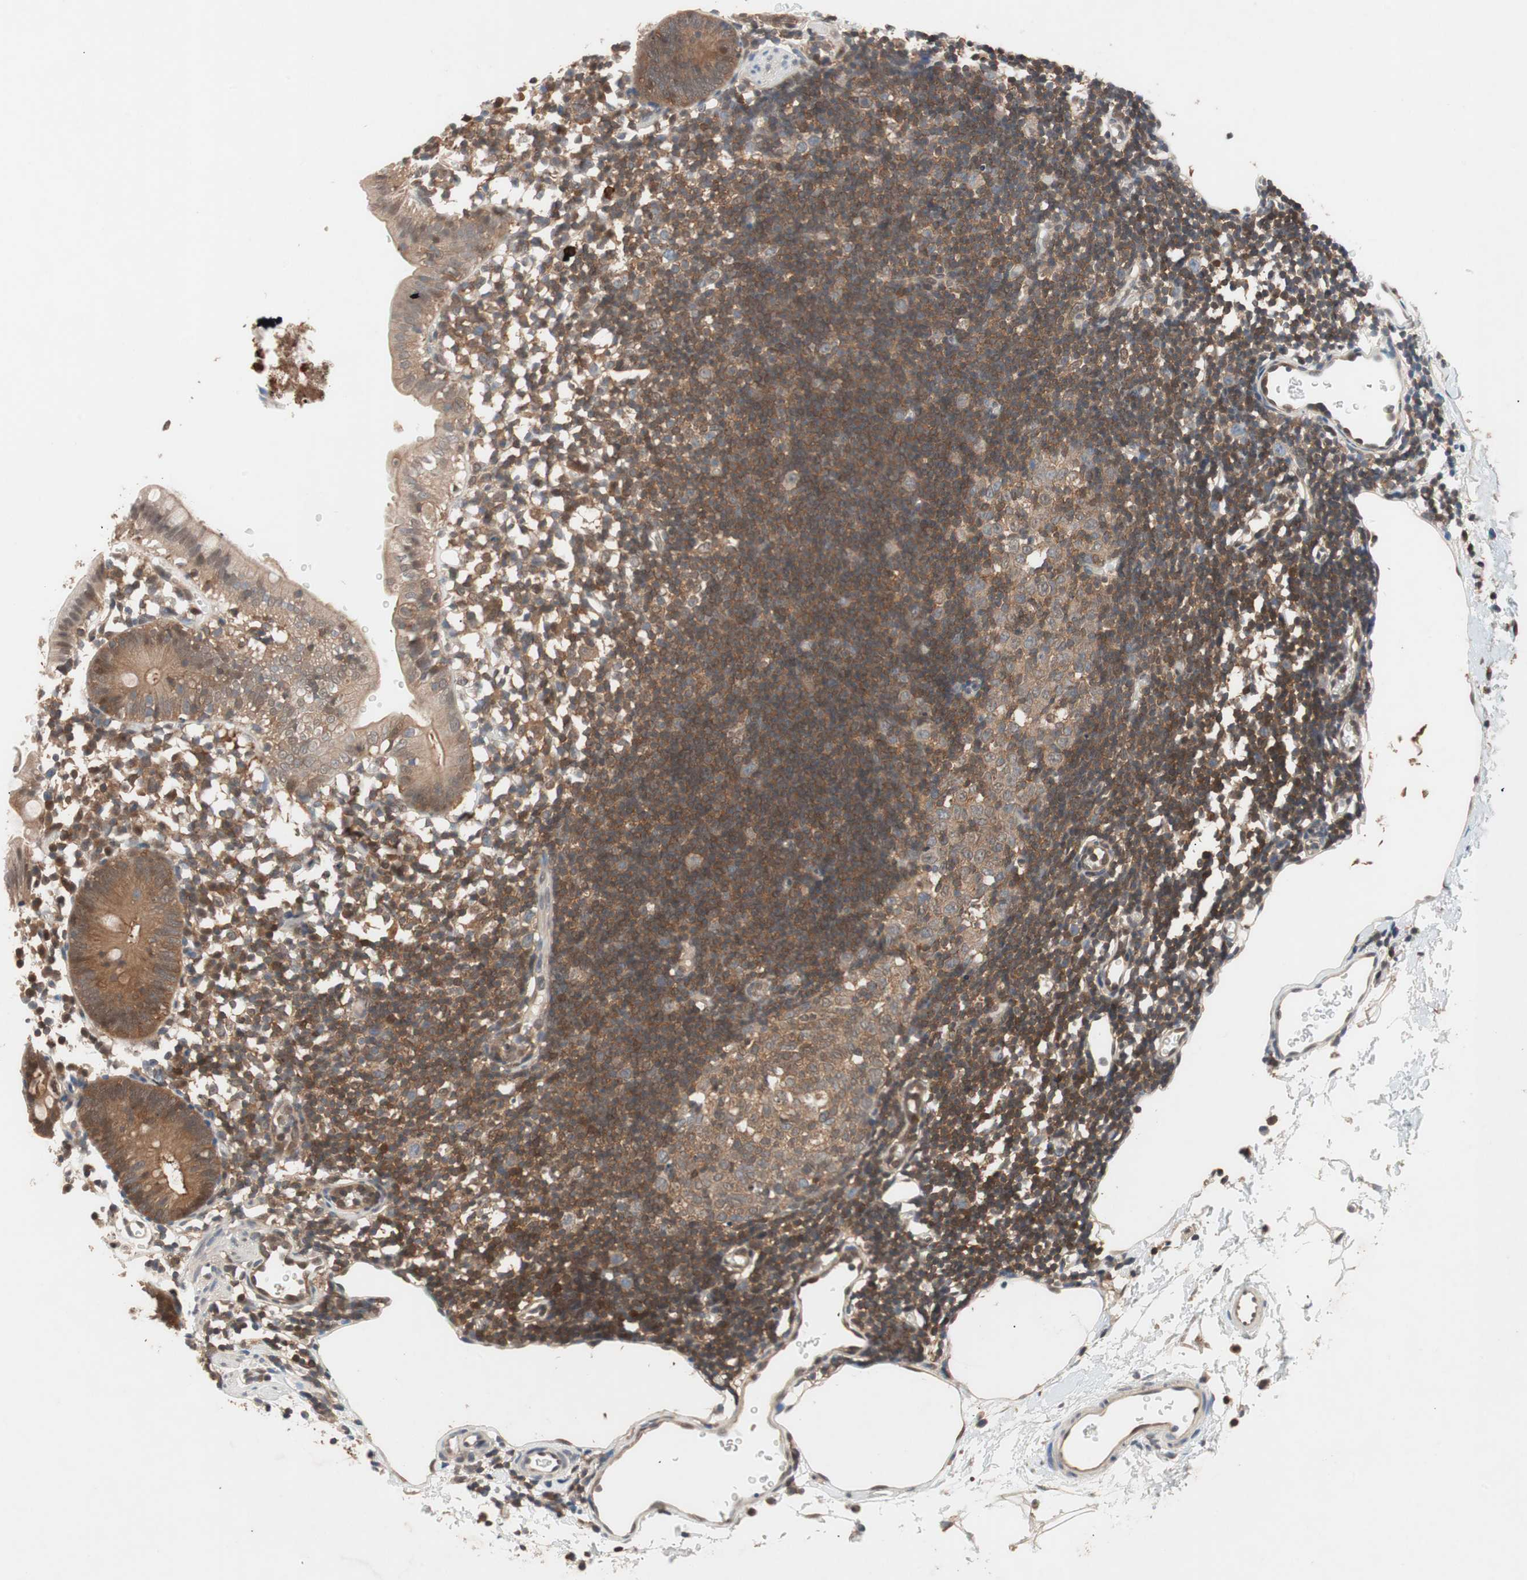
{"staining": {"intensity": "moderate", "quantity": ">75%", "location": "cytoplasmic/membranous"}, "tissue": "colon", "cell_type": "Endothelial cells", "image_type": "normal", "snomed": [{"axis": "morphology", "description": "Normal tissue, NOS"}, {"axis": "morphology", "description": "Adenocarcinoma, NOS"}, {"axis": "topography", "description": "Colon"}, {"axis": "topography", "description": "Peripheral nerve tissue"}], "caption": "Endothelial cells reveal medium levels of moderate cytoplasmic/membranous positivity in approximately >75% of cells in benign colon. The staining was performed using DAB to visualize the protein expression in brown, while the nuclei were stained in blue with hematoxylin (Magnification: 20x).", "gene": "GALT", "patient": {"sex": "male", "age": 14}}